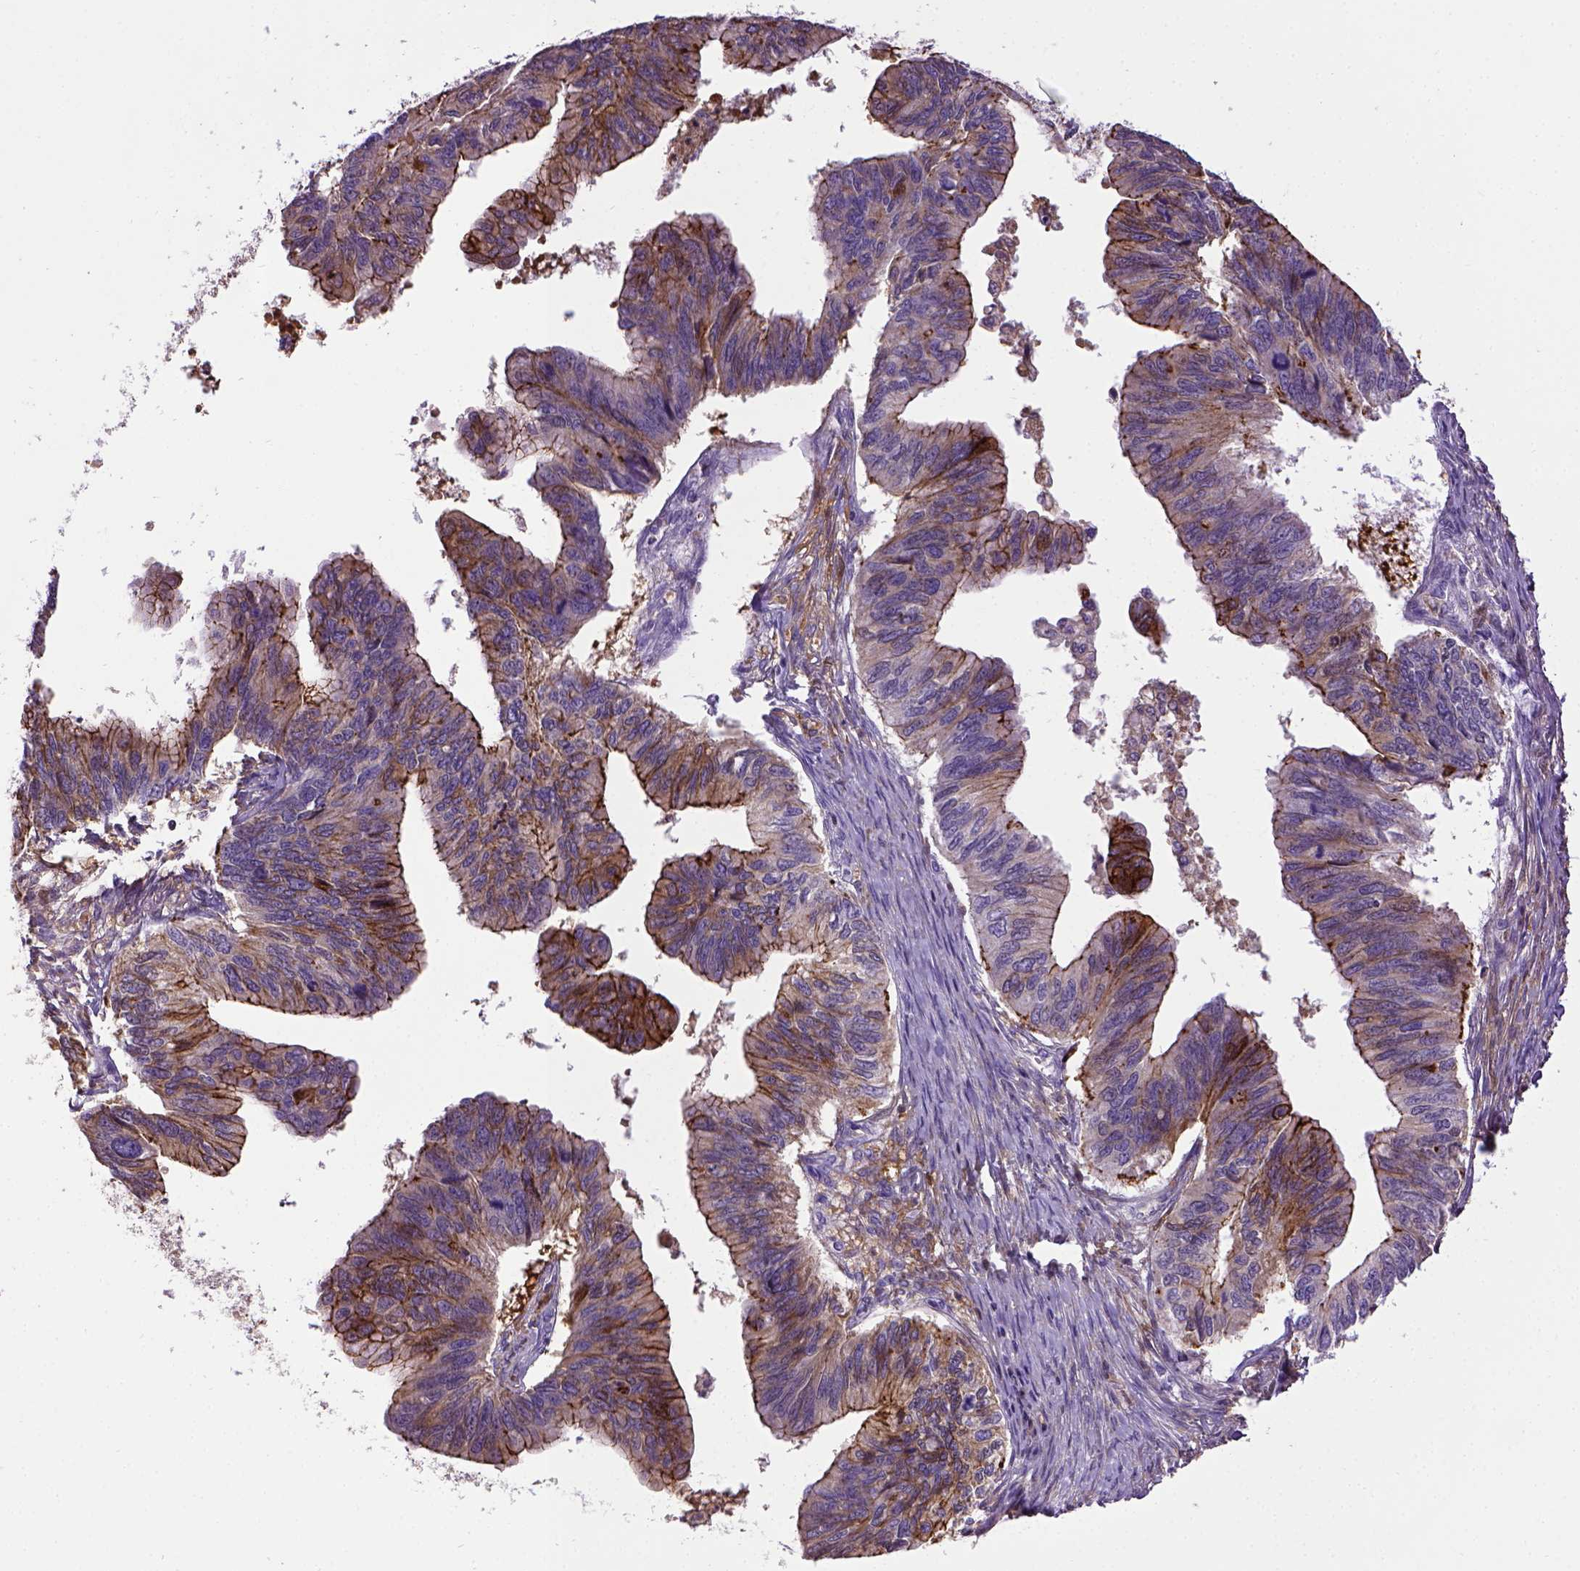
{"staining": {"intensity": "strong", "quantity": ">75%", "location": "cytoplasmic/membranous"}, "tissue": "ovarian cancer", "cell_type": "Tumor cells", "image_type": "cancer", "snomed": [{"axis": "morphology", "description": "Cystadenocarcinoma, mucinous, NOS"}, {"axis": "topography", "description": "Ovary"}], "caption": "Immunohistochemical staining of human ovarian cancer displays high levels of strong cytoplasmic/membranous positivity in about >75% of tumor cells.", "gene": "CDH1", "patient": {"sex": "female", "age": 76}}